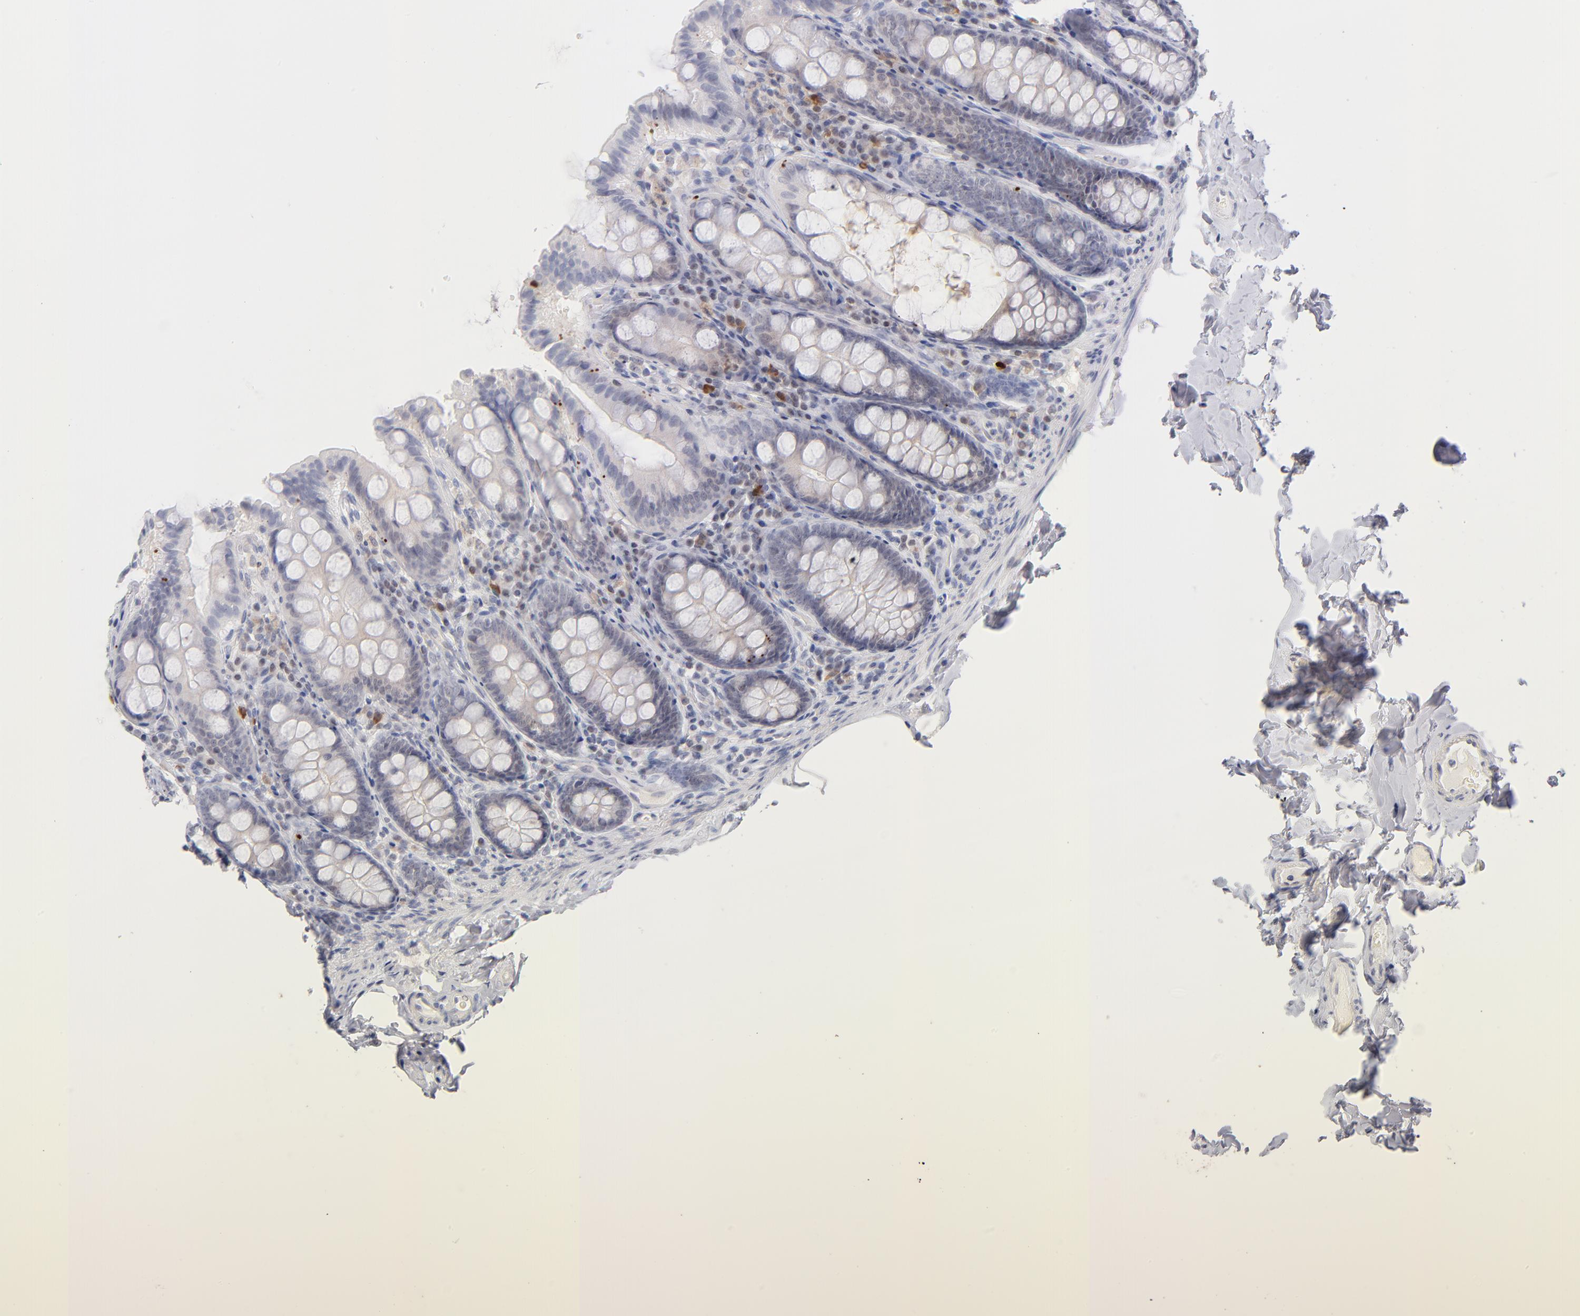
{"staining": {"intensity": "negative", "quantity": "none", "location": "none"}, "tissue": "colon", "cell_type": "Endothelial cells", "image_type": "normal", "snomed": [{"axis": "morphology", "description": "Normal tissue, NOS"}, {"axis": "topography", "description": "Colon"}], "caption": "An IHC micrograph of normal colon is shown. There is no staining in endothelial cells of colon.", "gene": "PARP1", "patient": {"sex": "female", "age": 61}}